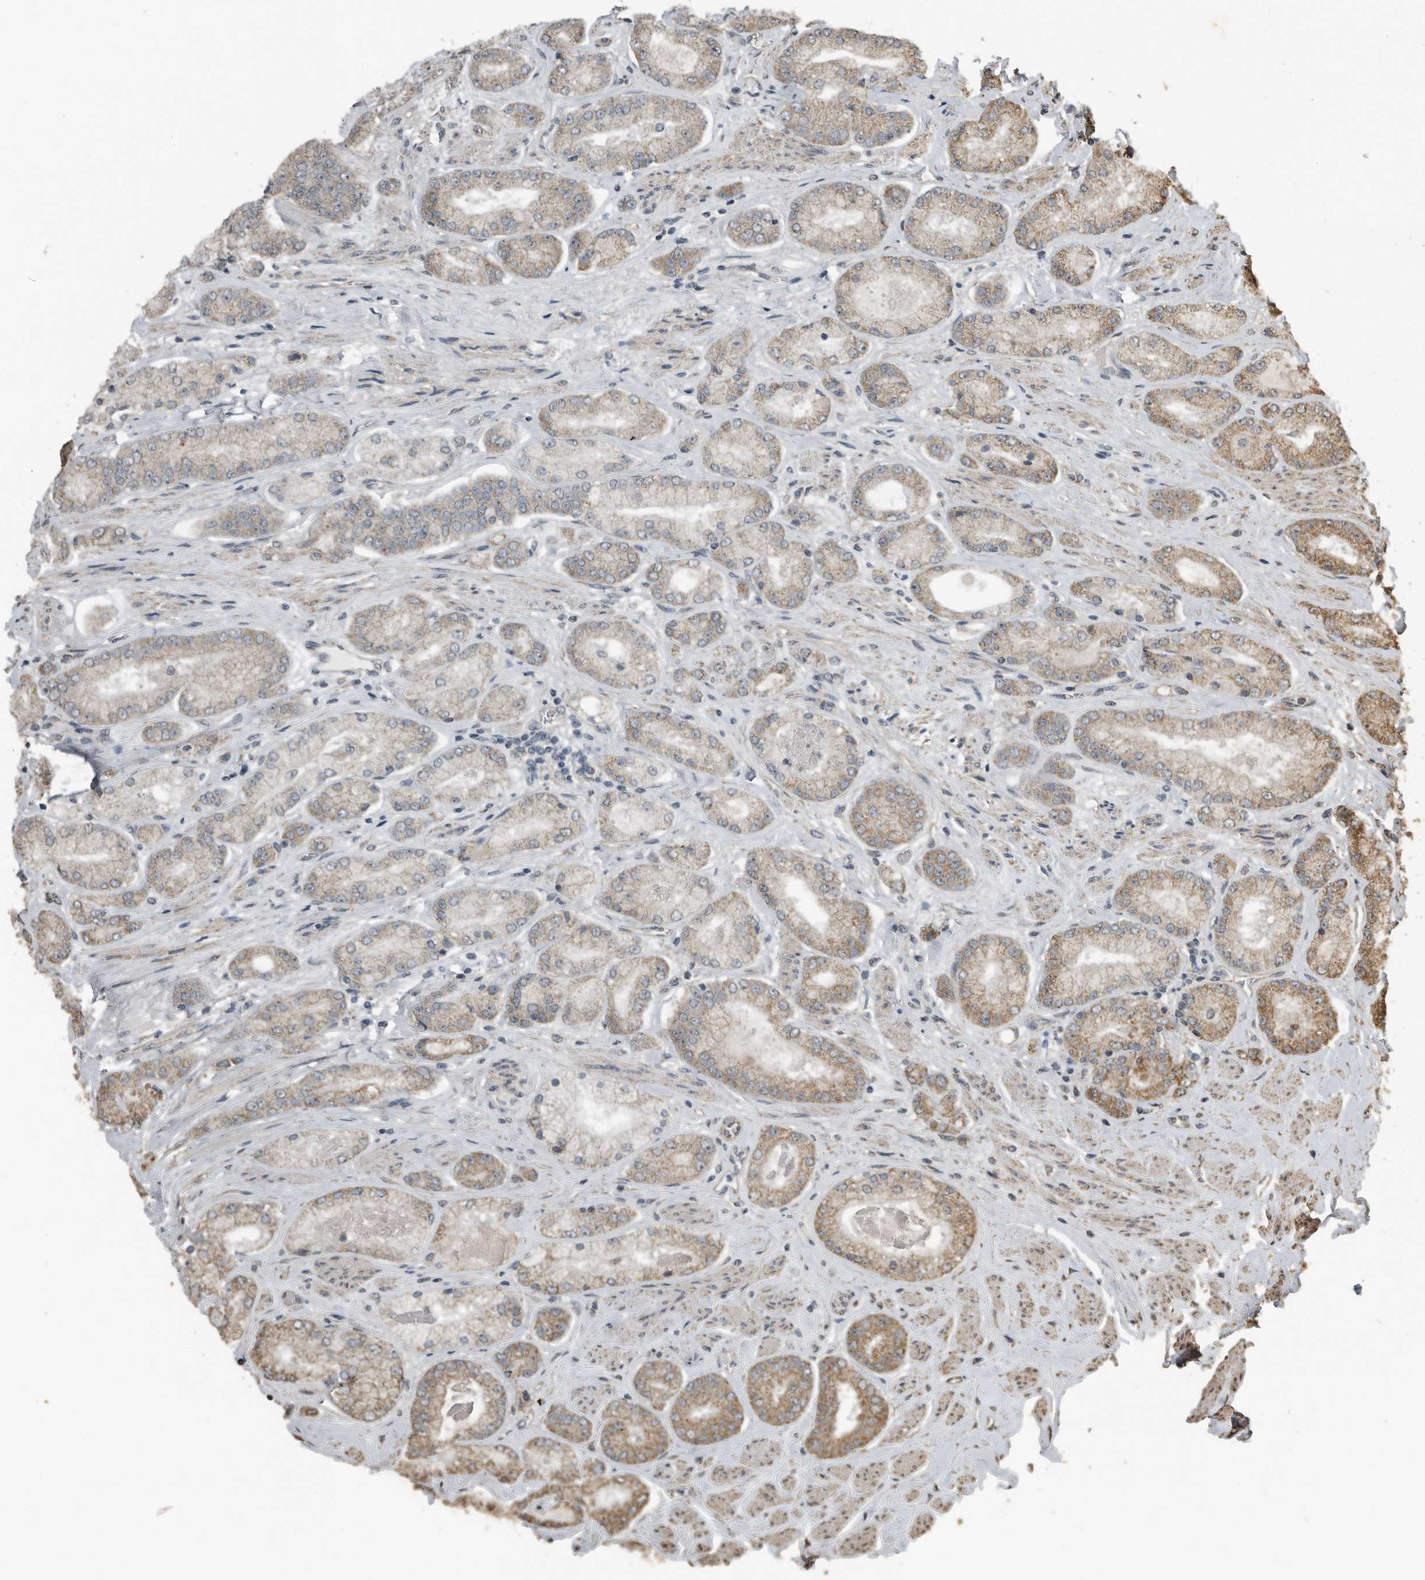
{"staining": {"intensity": "moderate", "quantity": "25%-75%", "location": "cytoplasmic/membranous"}, "tissue": "prostate cancer", "cell_type": "Tumor cells", "image_type": "cancer", "snomed": [{"axis": "morphology", "description": "Adenocarcinoma, High grade"}, {"axis": "topography", "description": "Prostate"}], "caption": "IHC photomicrograph of human prostate high-grade adenocarcinoma stained for a protein (brown), which exhibits medium levels of moderate cytoplasmic/membranous staining in approximately 25%-75% of tumor cells.", "gene": "AFAP1", "patient": {"sex": "male", "age": 58}}